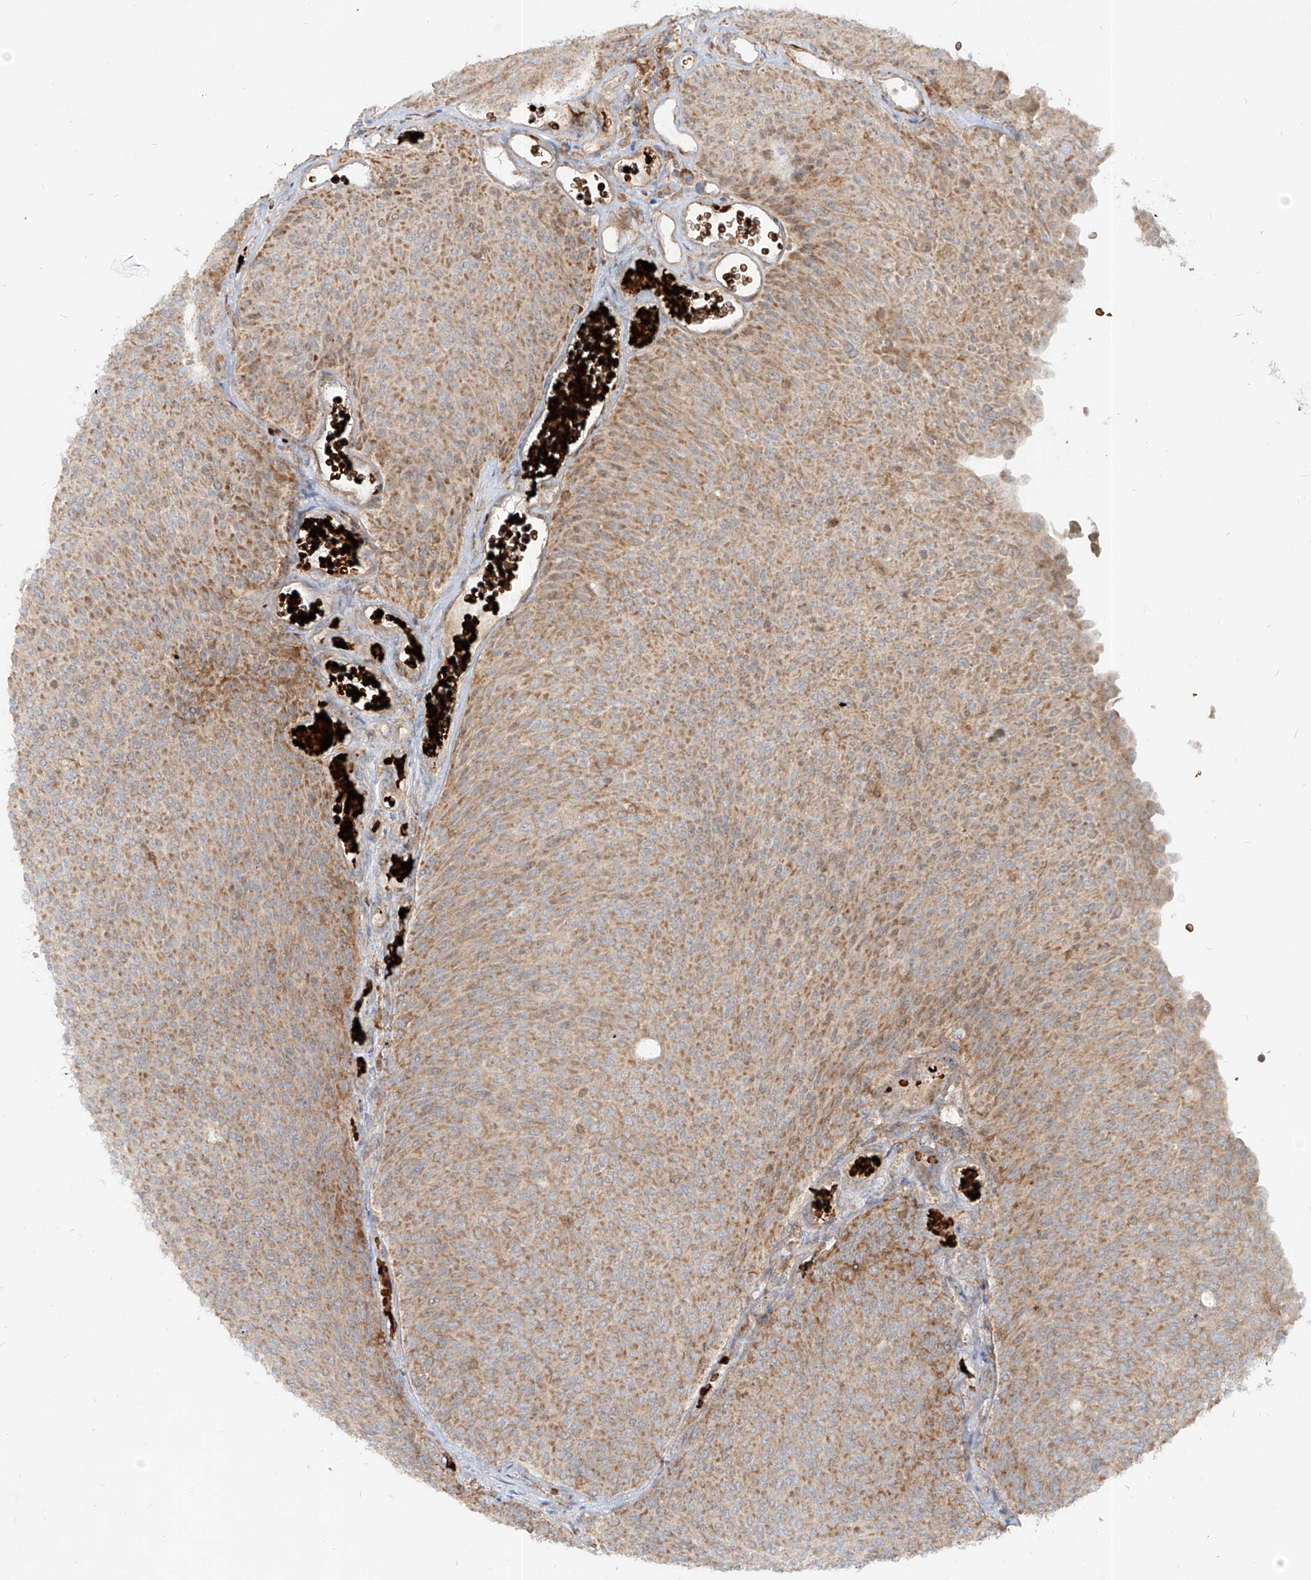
{"staining": {"intensity": "moderate", "quantity": ">75%", "location": "cytoplasmic/membranous"}, "tissue": "urothelial cancer", "cell_type": "Tumor cells", "image_type": "cancer", "snomed": [{"axis": "morphology", "description": "Urothelial carcinoma, Low grade"}, {"axis": "topography", "description": "Urinary bladder"}], "caption": "The histopathology image demonstrates staining of urothelial cancer, revealing moderate cytoplasmic/membranous protein positivity (brown color) within tumor cells.", "gene": "FGD2", "patient": {"sex": "female", "age": 79}}